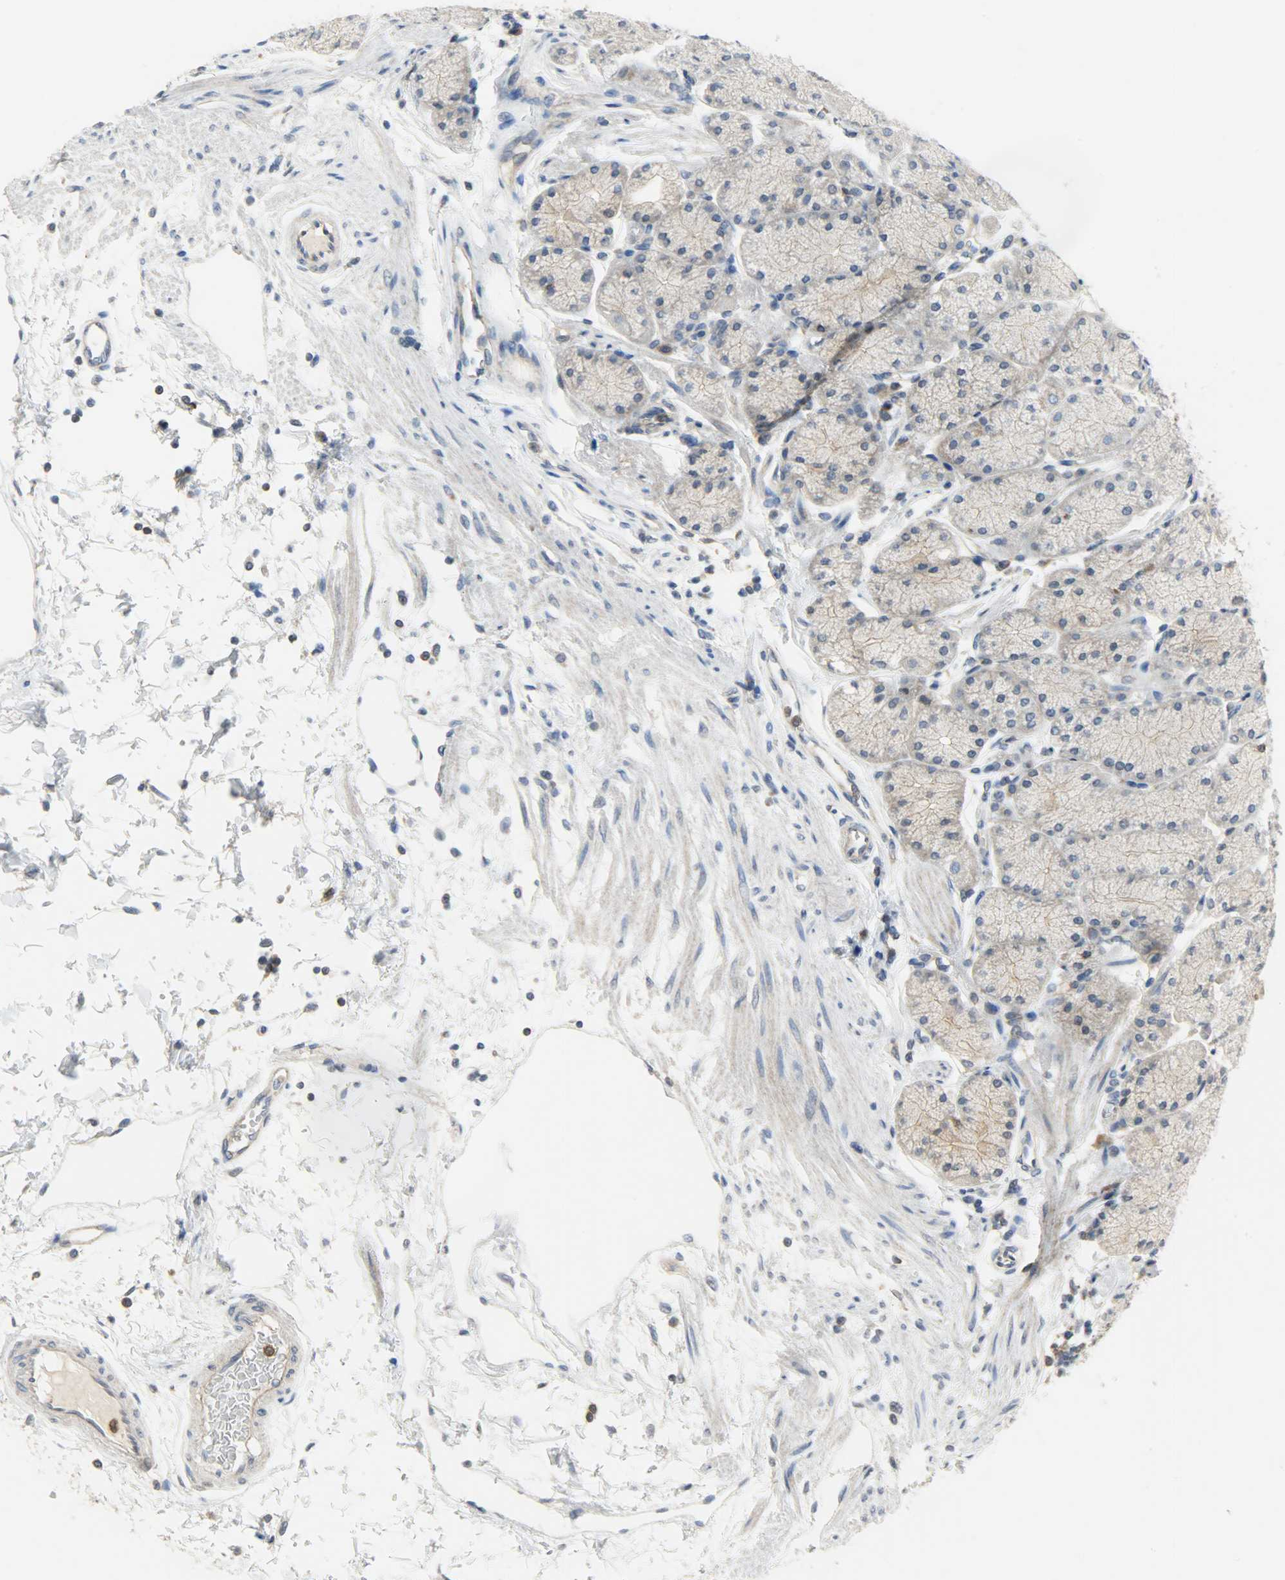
{"staining": {"intensity": "moderate", "quantity": ">75%", "location": "cytoplasmic/membranous"}, "tissue": "stomach", "cell_type": "Glandular cells", "image_type": "normal", "snomed": [{"axis": "morphology", "description": "Normal tissue, NOS"}, {"axis": "topography", "description": "Stomach, upper"}, {"axis": "topography", "description": "Stomach"}], "caption": "This image displays immunohistochemistry (IHC) staining of benign human stomach, with medium moderate cytoplasmic/membranous expression in approximately >75% of glandular cells.", "gene": "TRIM21", "patient": {"sex": "male", "age": 76}}